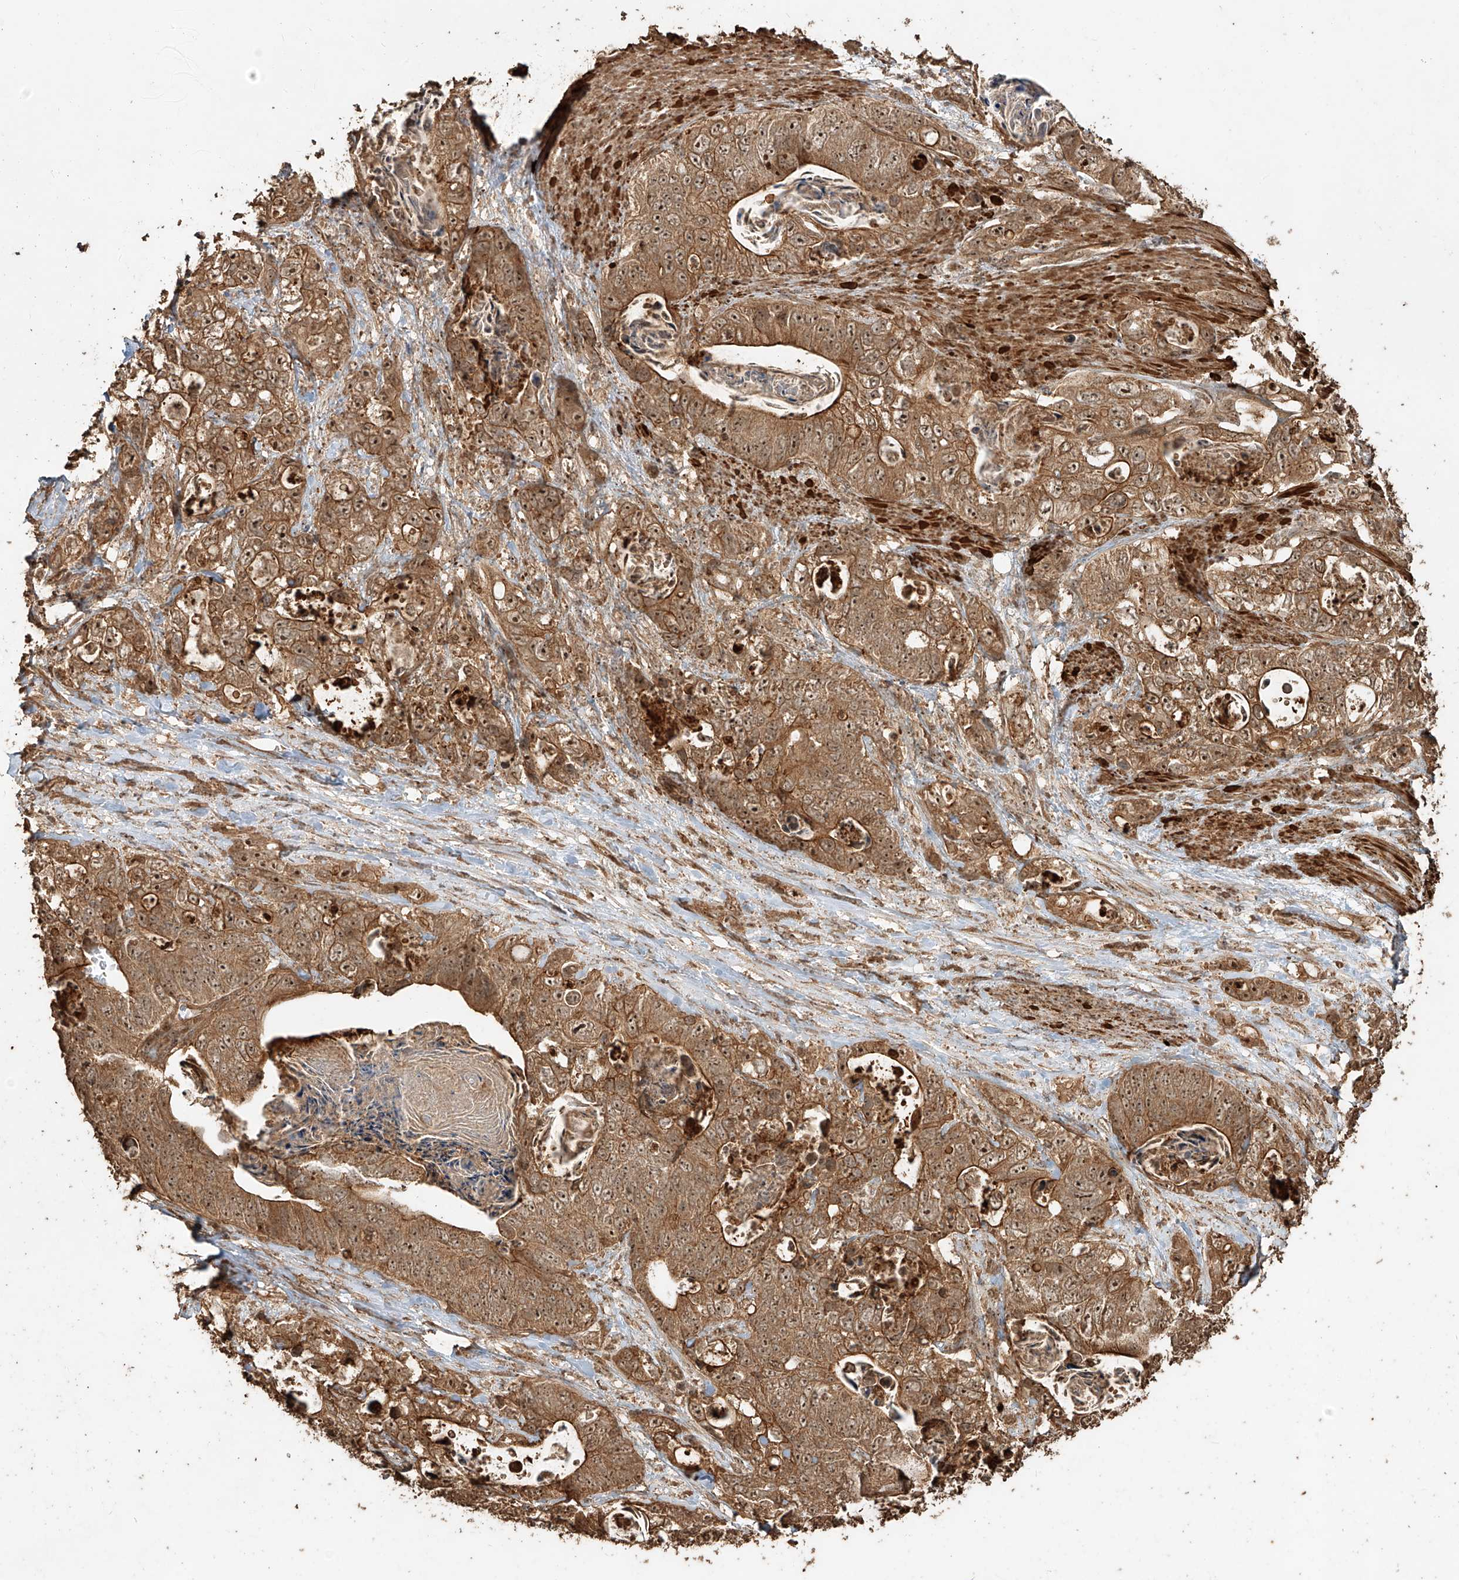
{"staining": {"intensity": "moderate", "quantity": ">75%", "location": "cytoplasmic/membranous,nuclear"}, "tissue": "stomach cancer", "cell_type": "Tumor cells", "image_type": "cancer", "snomed": [{"axis": "morphology", "description": "Normal tissue, NOS"}, {"axis": "morphology", "description": "Adenocarcinoma, NOS"}, {"axis": "topography", "description": "Stomach"}], "caption": "DAB (3,3'-diaminobenzidine) immunohistochemical staining of stomach cancer displays moderate cytoplasmic/membranous and nuclear protein staining in approximately >75% of tumor cells.", "gene": "ZNF660", "patient": {"sex": "female", "age": 89}}